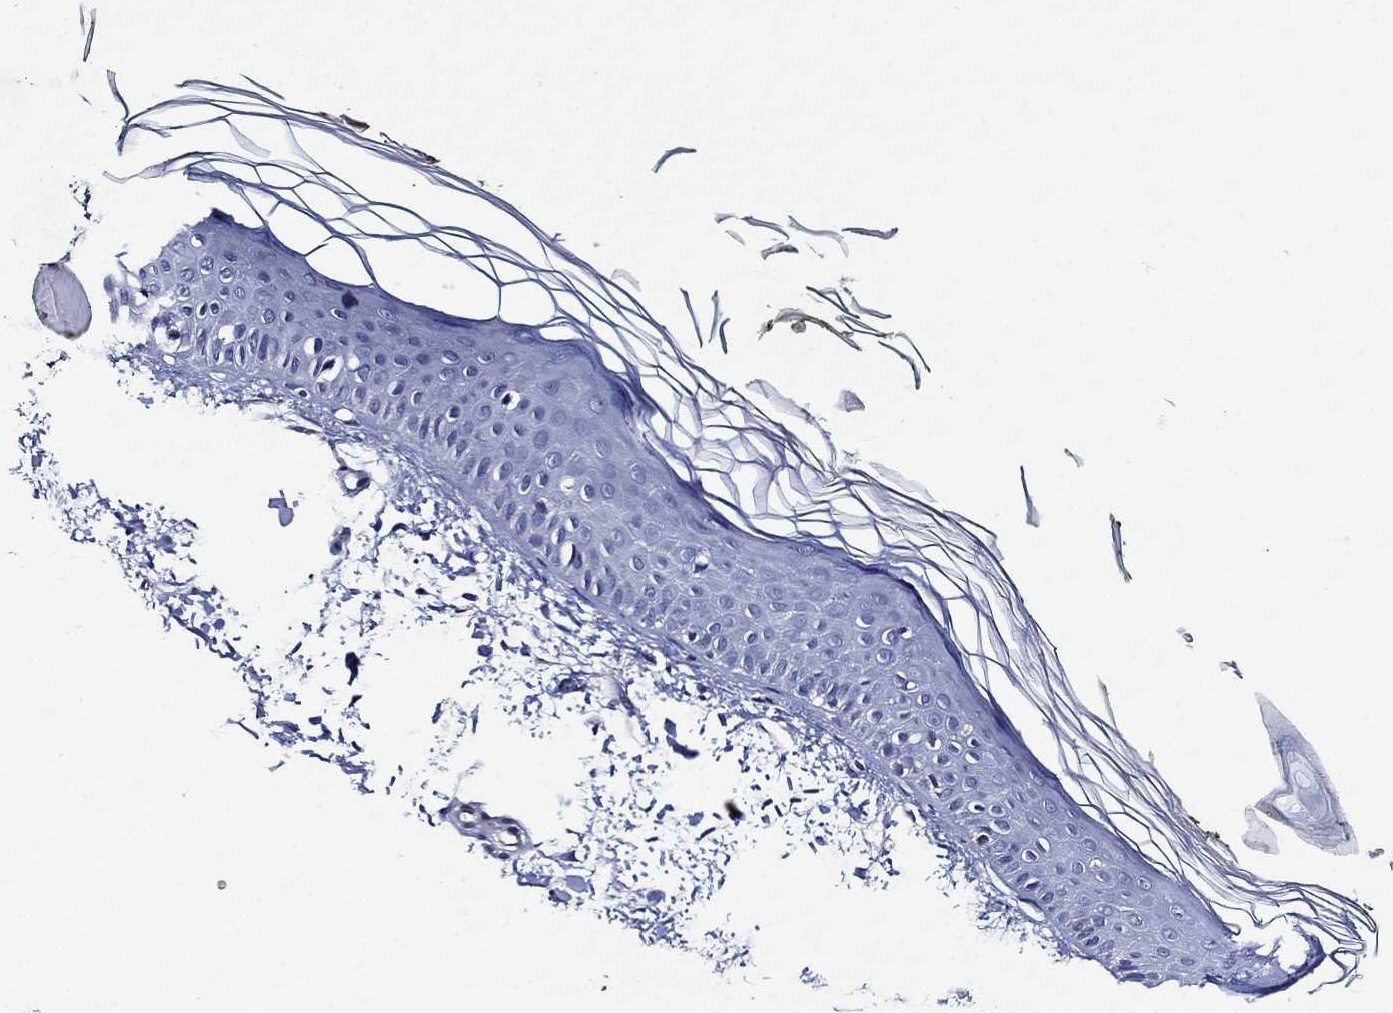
{"staining": {"intensity": "negative", "quantity": "none", "location": "none"}, "tissue": "skin", "cell_type": "Fibroblasts", "image_type": "normal", "snomed": [{"axis": "morphology", "description": "Normal tissue, NOS"}, {"axis": "topography", "description": "Skin"}], "caption": "This is a image of immunohistochemistry staining of benign skin, which shows no positivity in fibroblasts. (IHC, brightfield microscopy, high magnification).", "gene": "TMPRSS11D", "patient": {"sex": "female", "age": 62}}